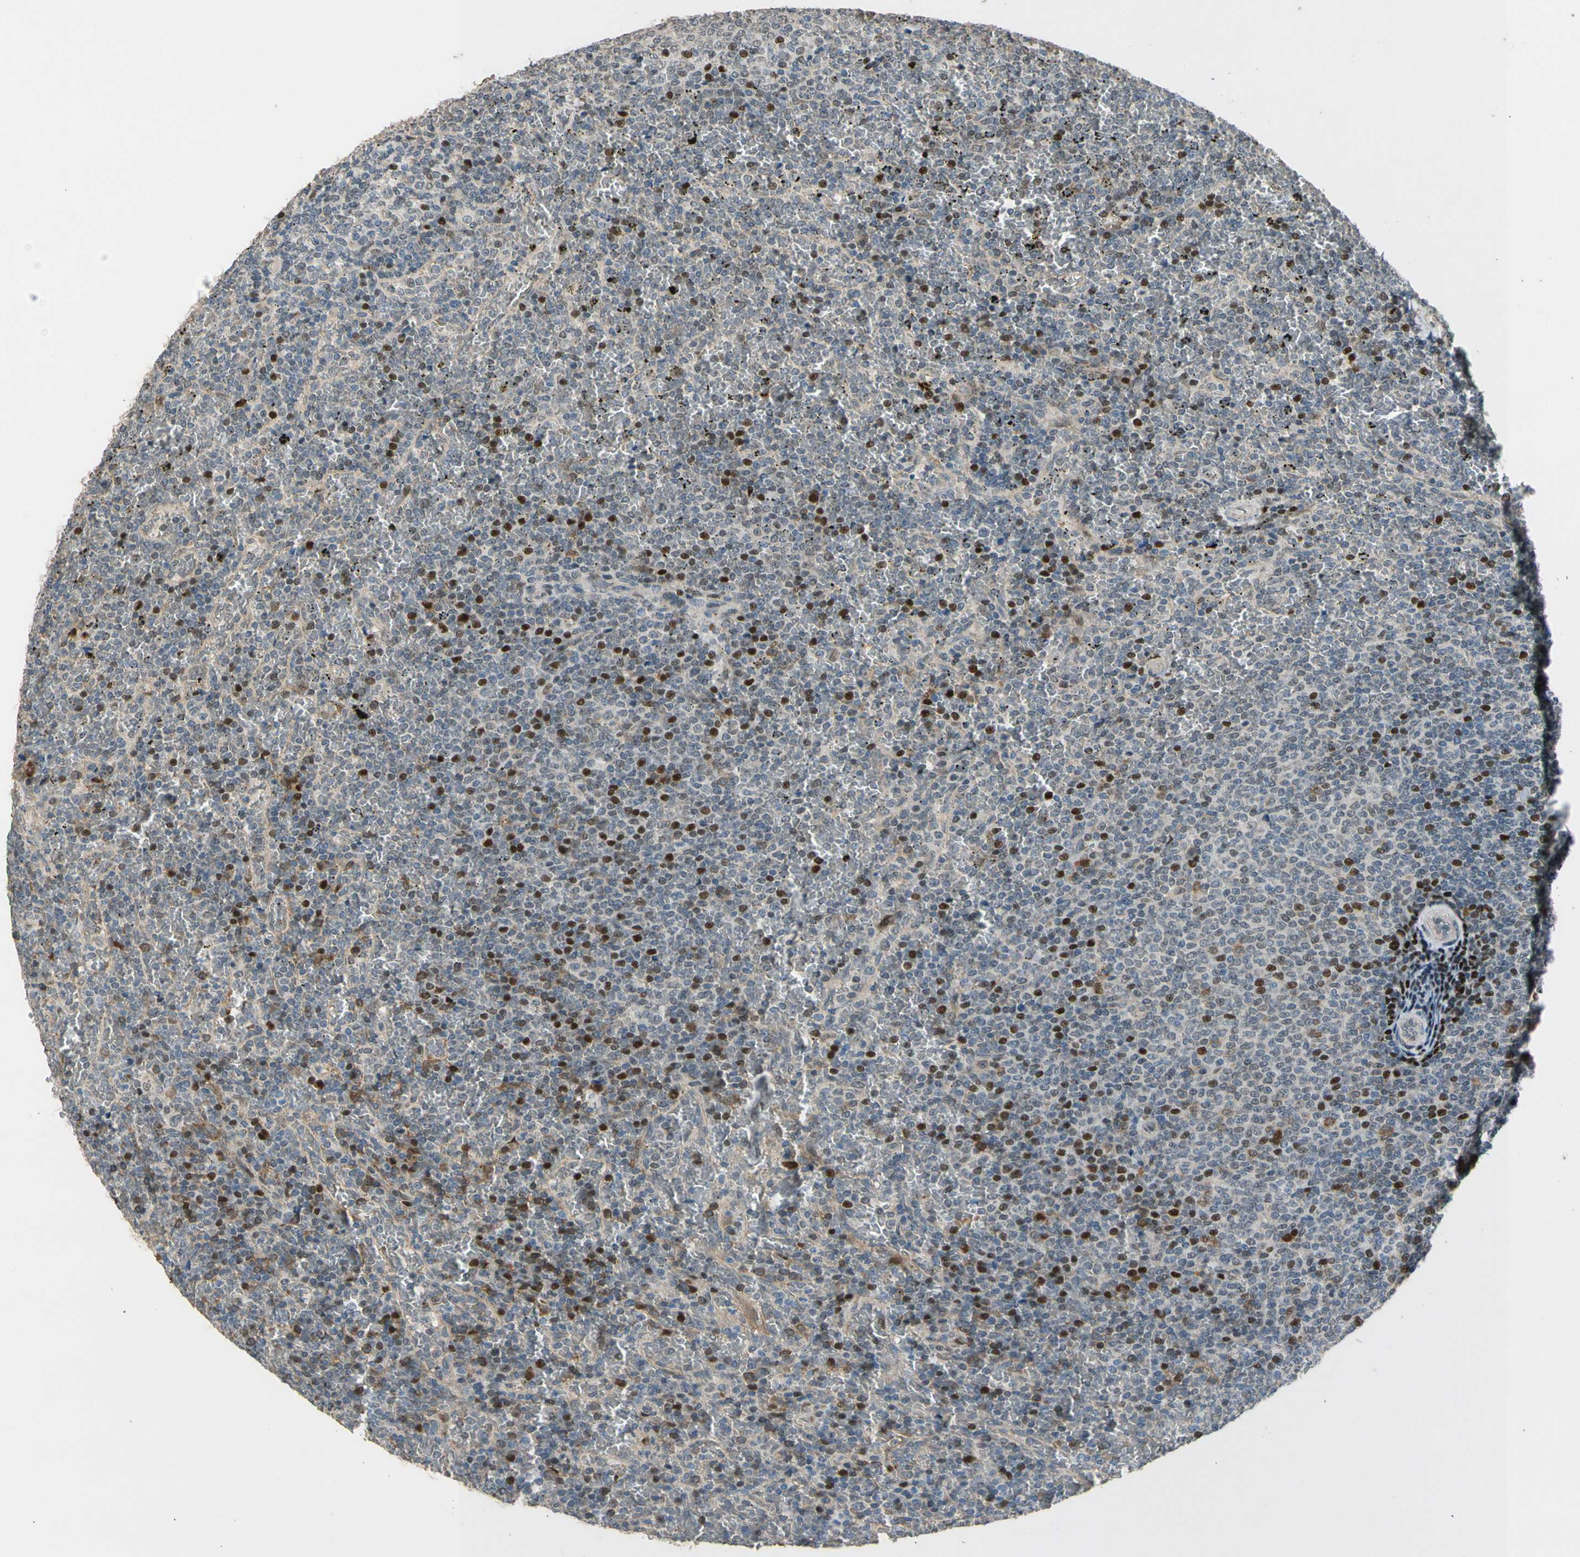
{"staining": {"intensity": "moderate", "quantity": "25%-75%", "location": "nuclear"}, "tissue": "lymphoma", "cell_type": "Tumor cells", "image_type": "cancer", "snomed": [{"axis": "morphology", "description": "Malignant lymphoma, non-Hodgkin's type, Low grade"}, {"axis": "topography", "description": "Spleen"}], "caption": "IHC staining of lymphoma, which shows medium levels of moderate nuclear staining in approximately 25%-75% of tumor cells indicating moderate nuclear protein staining. The staining was performed using DAB (brown) for protein detection and nuclei were counterstained in hematoxylin (blue).", "gene": "ZNF184", "patient": {"sex": "female", "age": 77}}